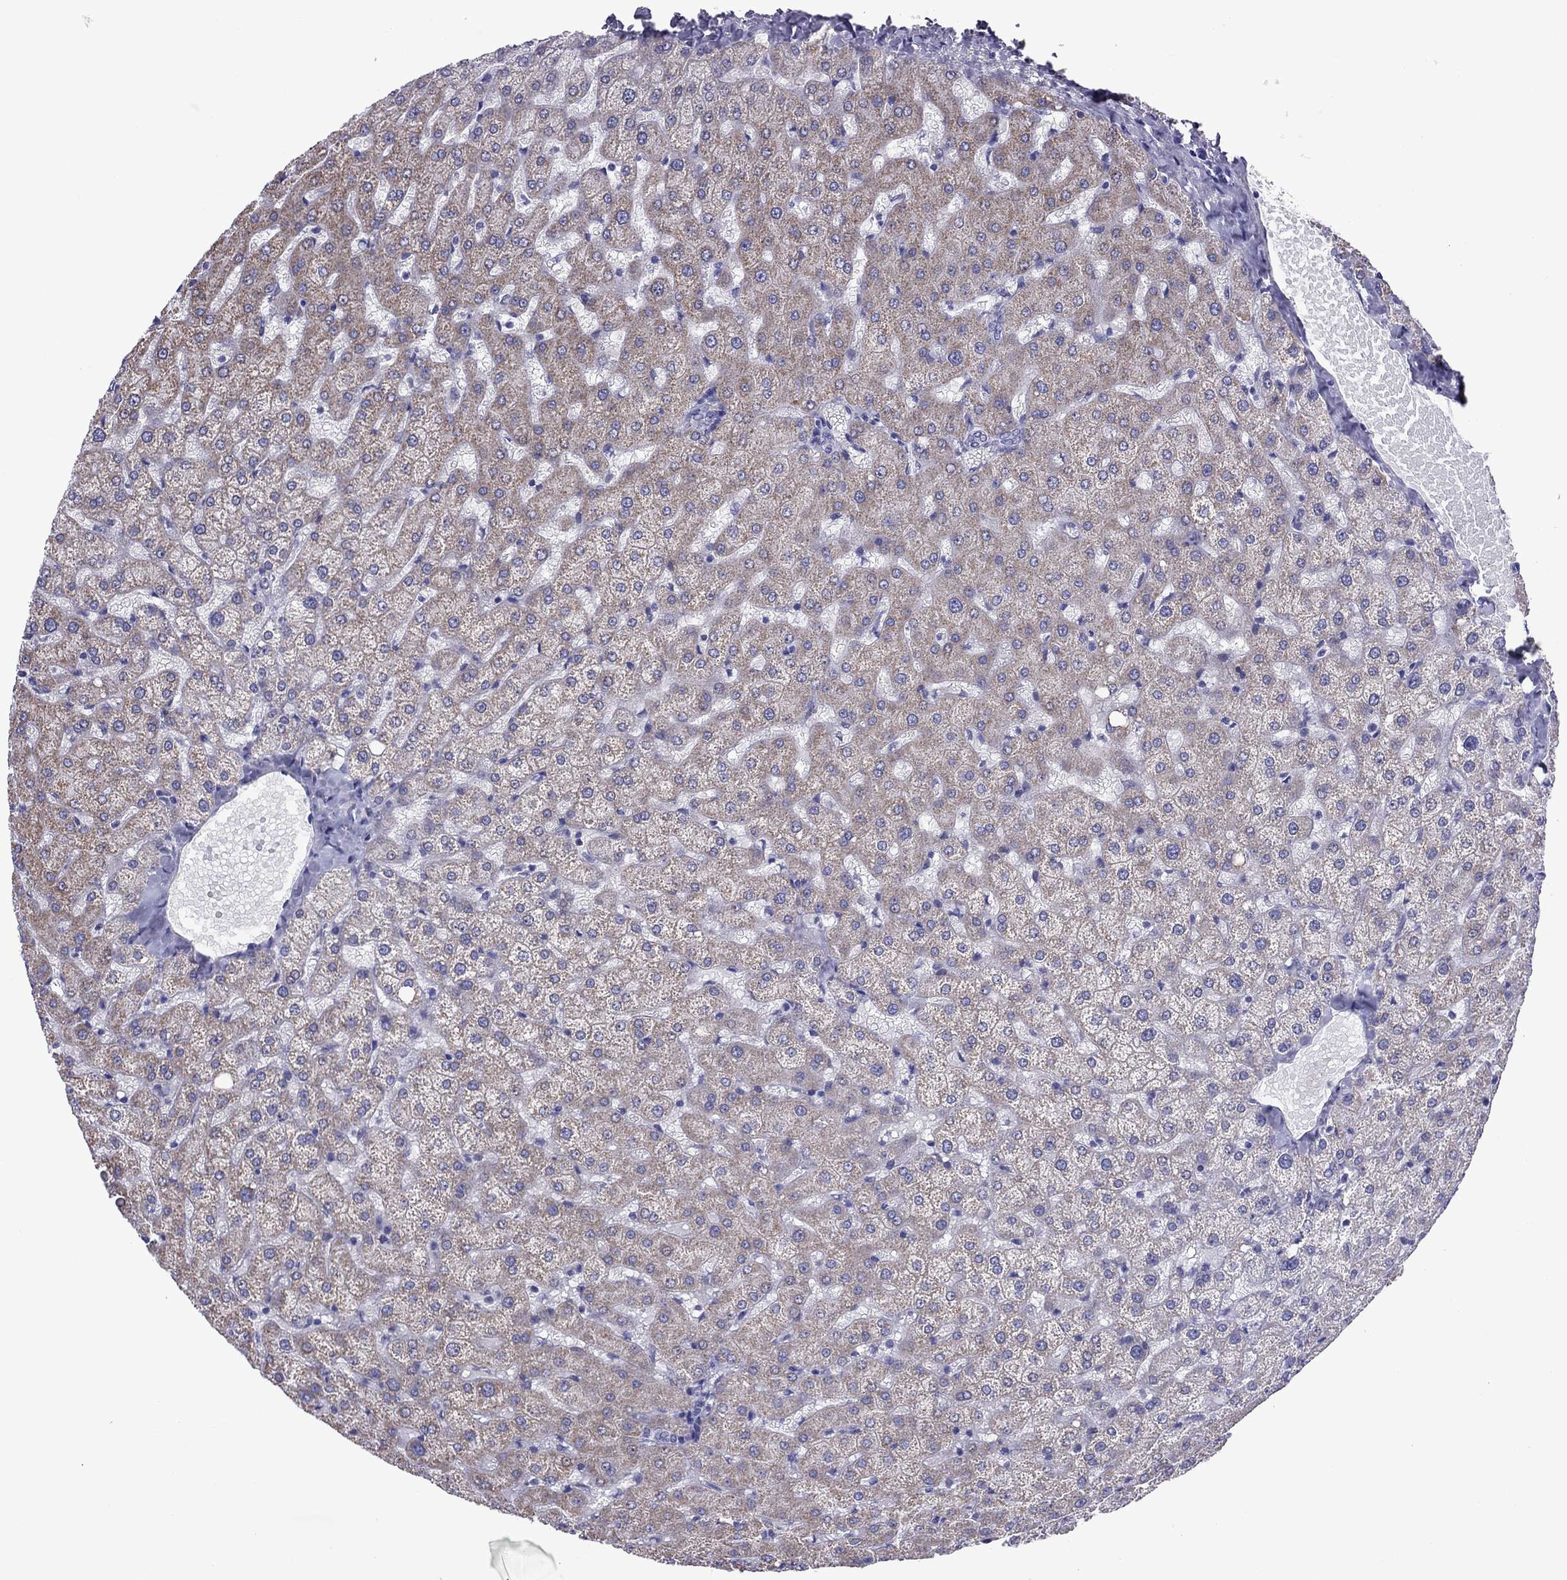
{"staining": {"intensity": "negative", "quantity": "none", "location": "none"}, "tissue": "liver", "cell_type": "Cholangiocytes", "image_type": "normal", "snomed": [{"axis": "morphology", "description": "Normal tissue, NOS"}, {"axis": "topography", "description": "Liver"}], "caption": "A histopathology image of liver stained for a protein reveals no brown staining in cholangiocytes.", "gene": "ZNF646", "patient": {"sex": "female", "age": 50}}